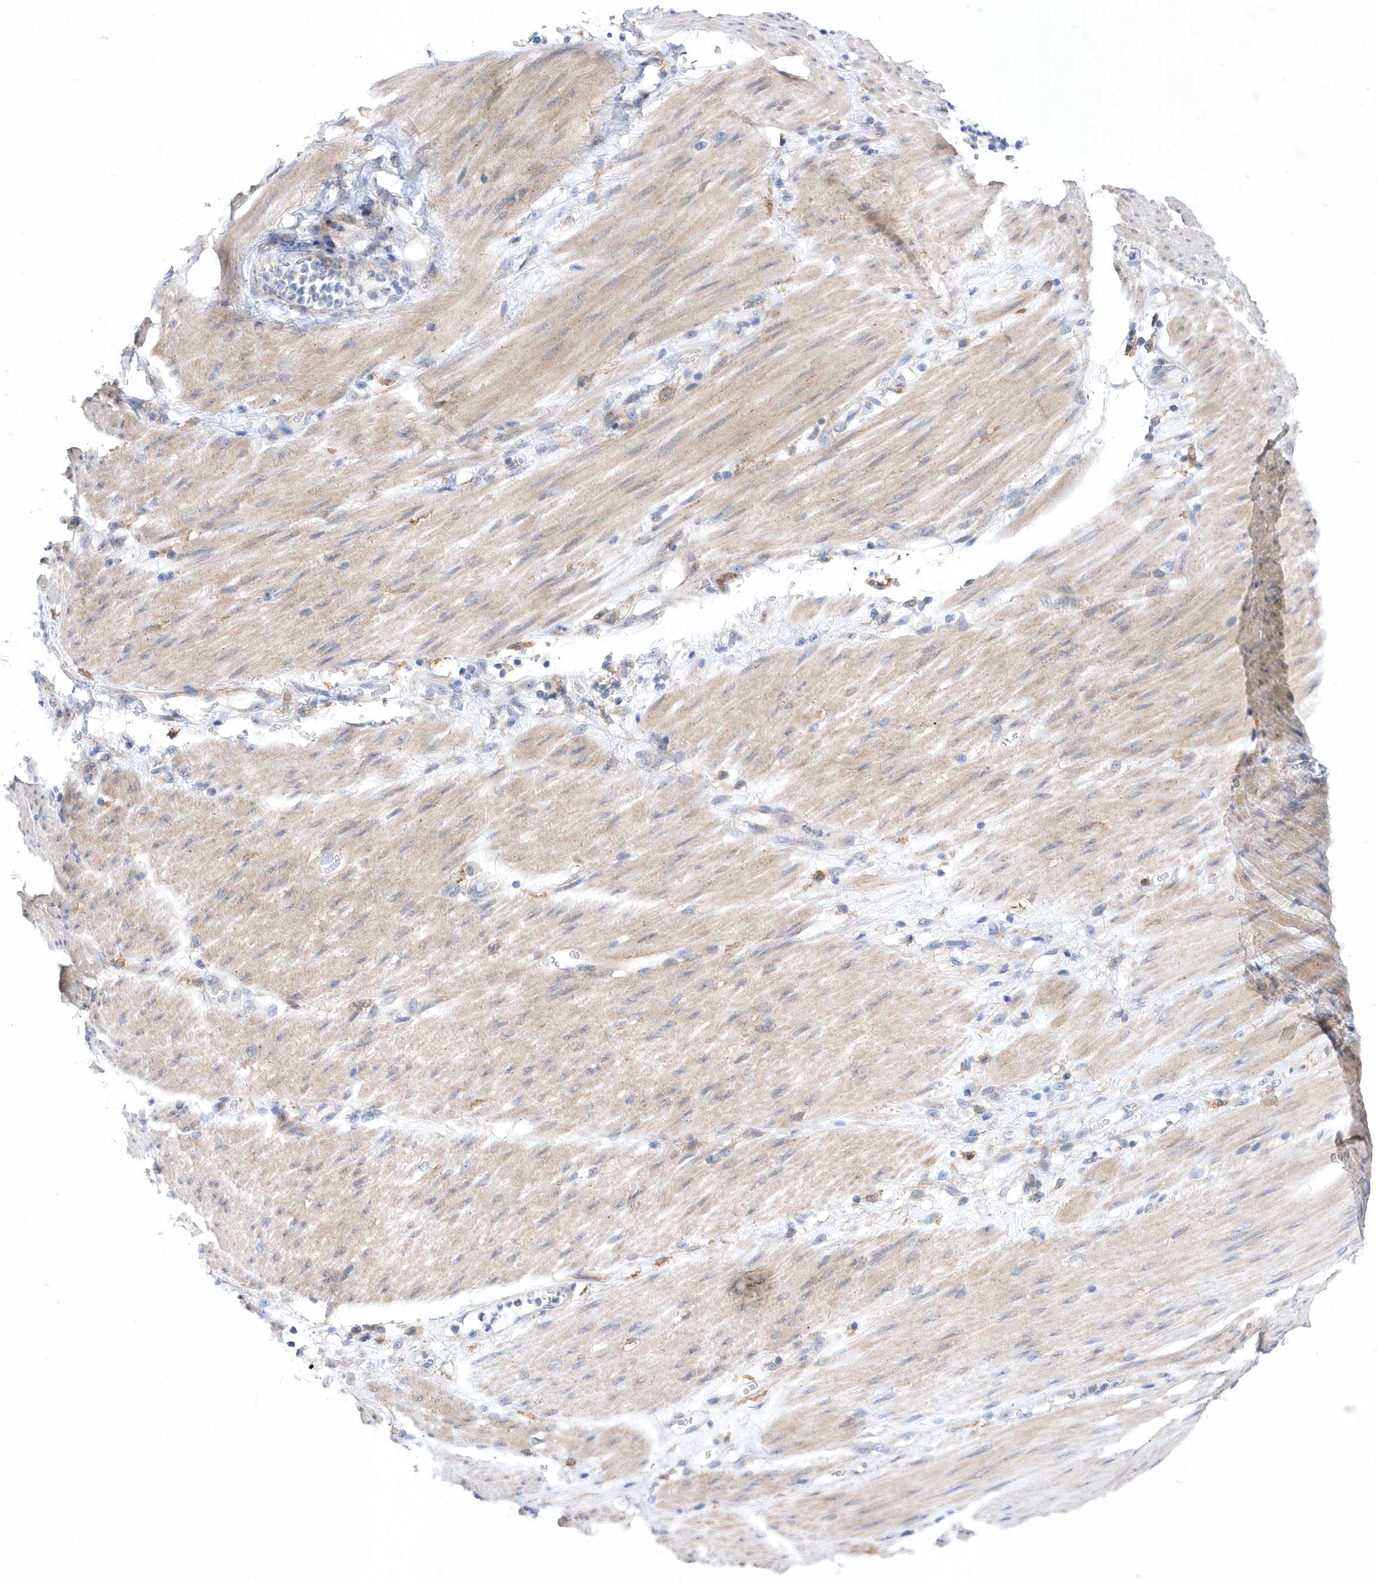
{"staining": {"intensity": "negative", "quantity": "none", "location": "none"}, "tissue": "stomach cancer", "cell_type": "Tumor cells", "image_type": "cancer", "snomed": [{"axis": "morphology", "description": "Adenocarcinoma, NOS"}, {"axis": "topography", "description": "Stomach"}], "caption": "Stomach cancer (adenocarcinoma) was stained to show a protein in brown. There is no significant positivity in tumor cells.", "gene": "LONRF2", "patient": {"sex": "female", "age": 73}}